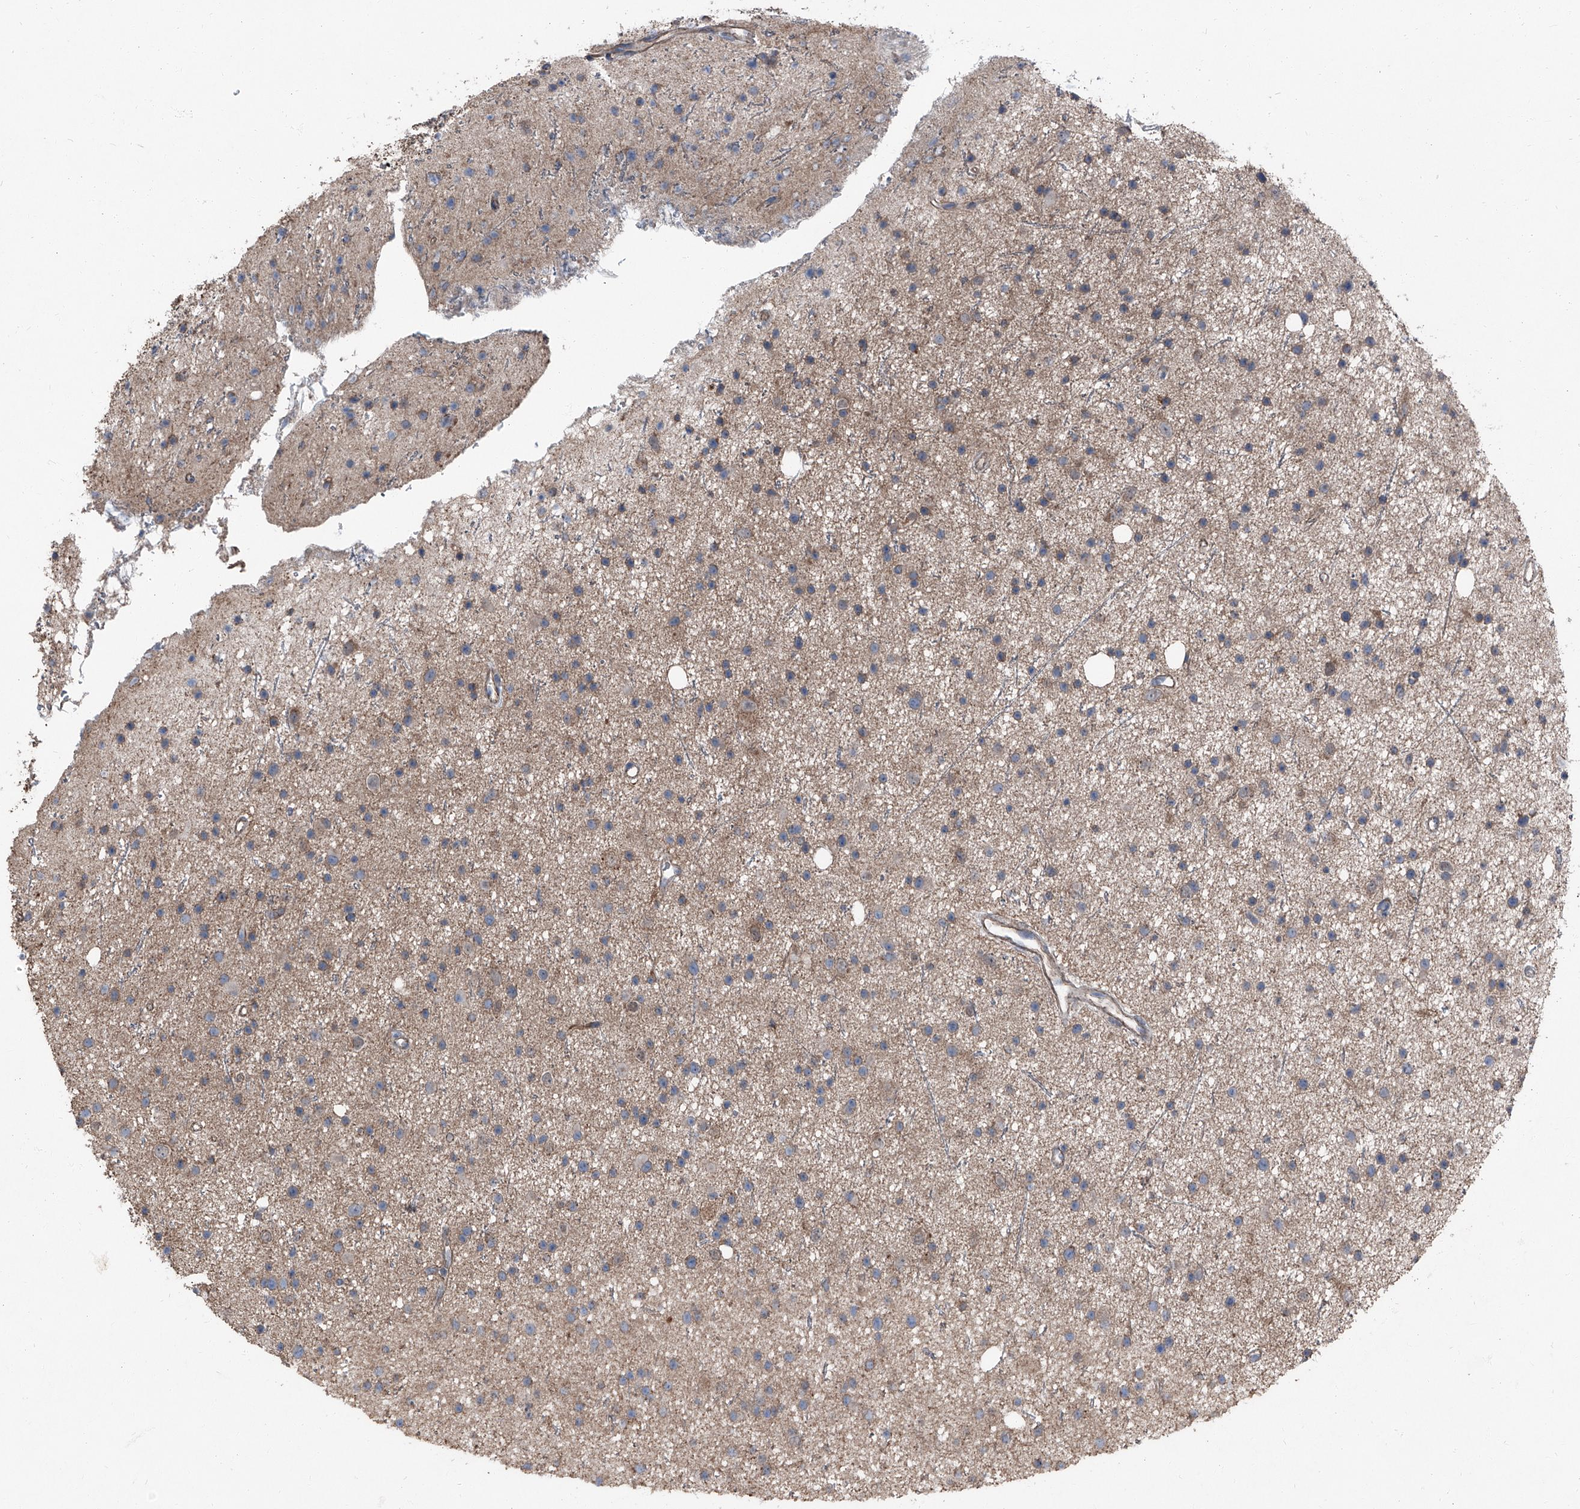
{"staining": {"intensity": "negative", "quantity": "none", "location": "none"}, "tissue": "glioma", "cell_type": "Tumor cells", "image_type": "cancer", "snomed": [{"axis": "morphology", "description": "Glioma, malignant, Low grade"}, {"axis": "topography", "description": "Cerebral cortex"}], "caption": "Immunohistochemistry (IHC) photomicrograph of malignant glioma (low-grade) stained for a protein (brown), which reveals no positivity in tumor cells.", "gene": "GPR142", "patient": {"sex": "female", "age": 39}}